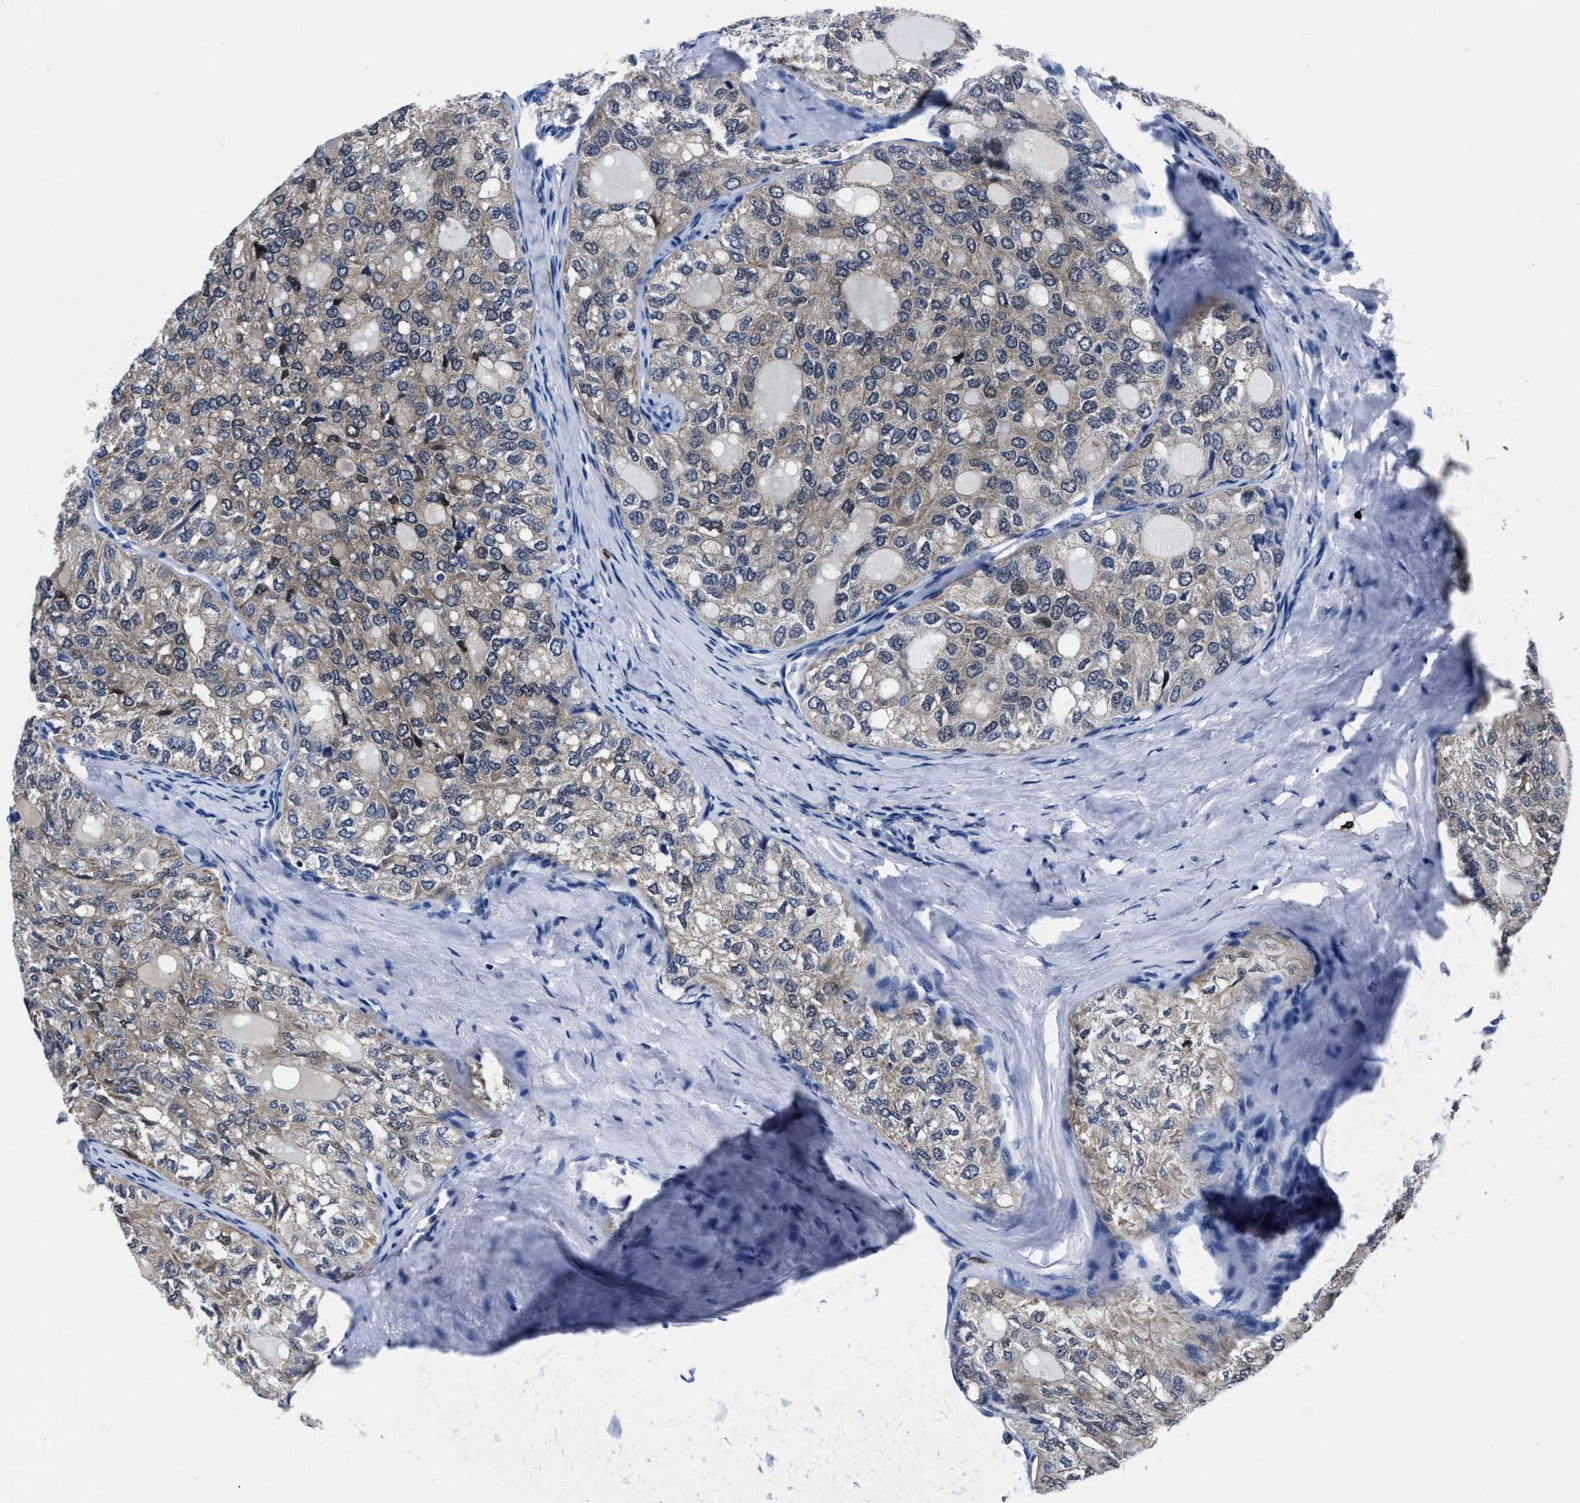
{"staining": {"intensity": "weak", "quantity": "<25%", "location": "cytoplasmic/membranous"}, "tissue": "thyroid cancer", "cell_type": "Tumor cells", "image_type": "cancer", "snomed": [{"axis": "morphology", "description": "Follicular adenoma carcinoma, NOS"}, {"axis": "topography", "description": "Thyroid gland"}], "caption": "A high-resolution micrograph shows immunohistochemistry (IHC) staining of thyroid cancer, which demonstrates no significant expression in tumor cells. (DAB immunohistochemistry (IHC) with hematoxylin counter stain).", "gene": "OR10G3", "patient": {"sex": "male", "age": 75}}